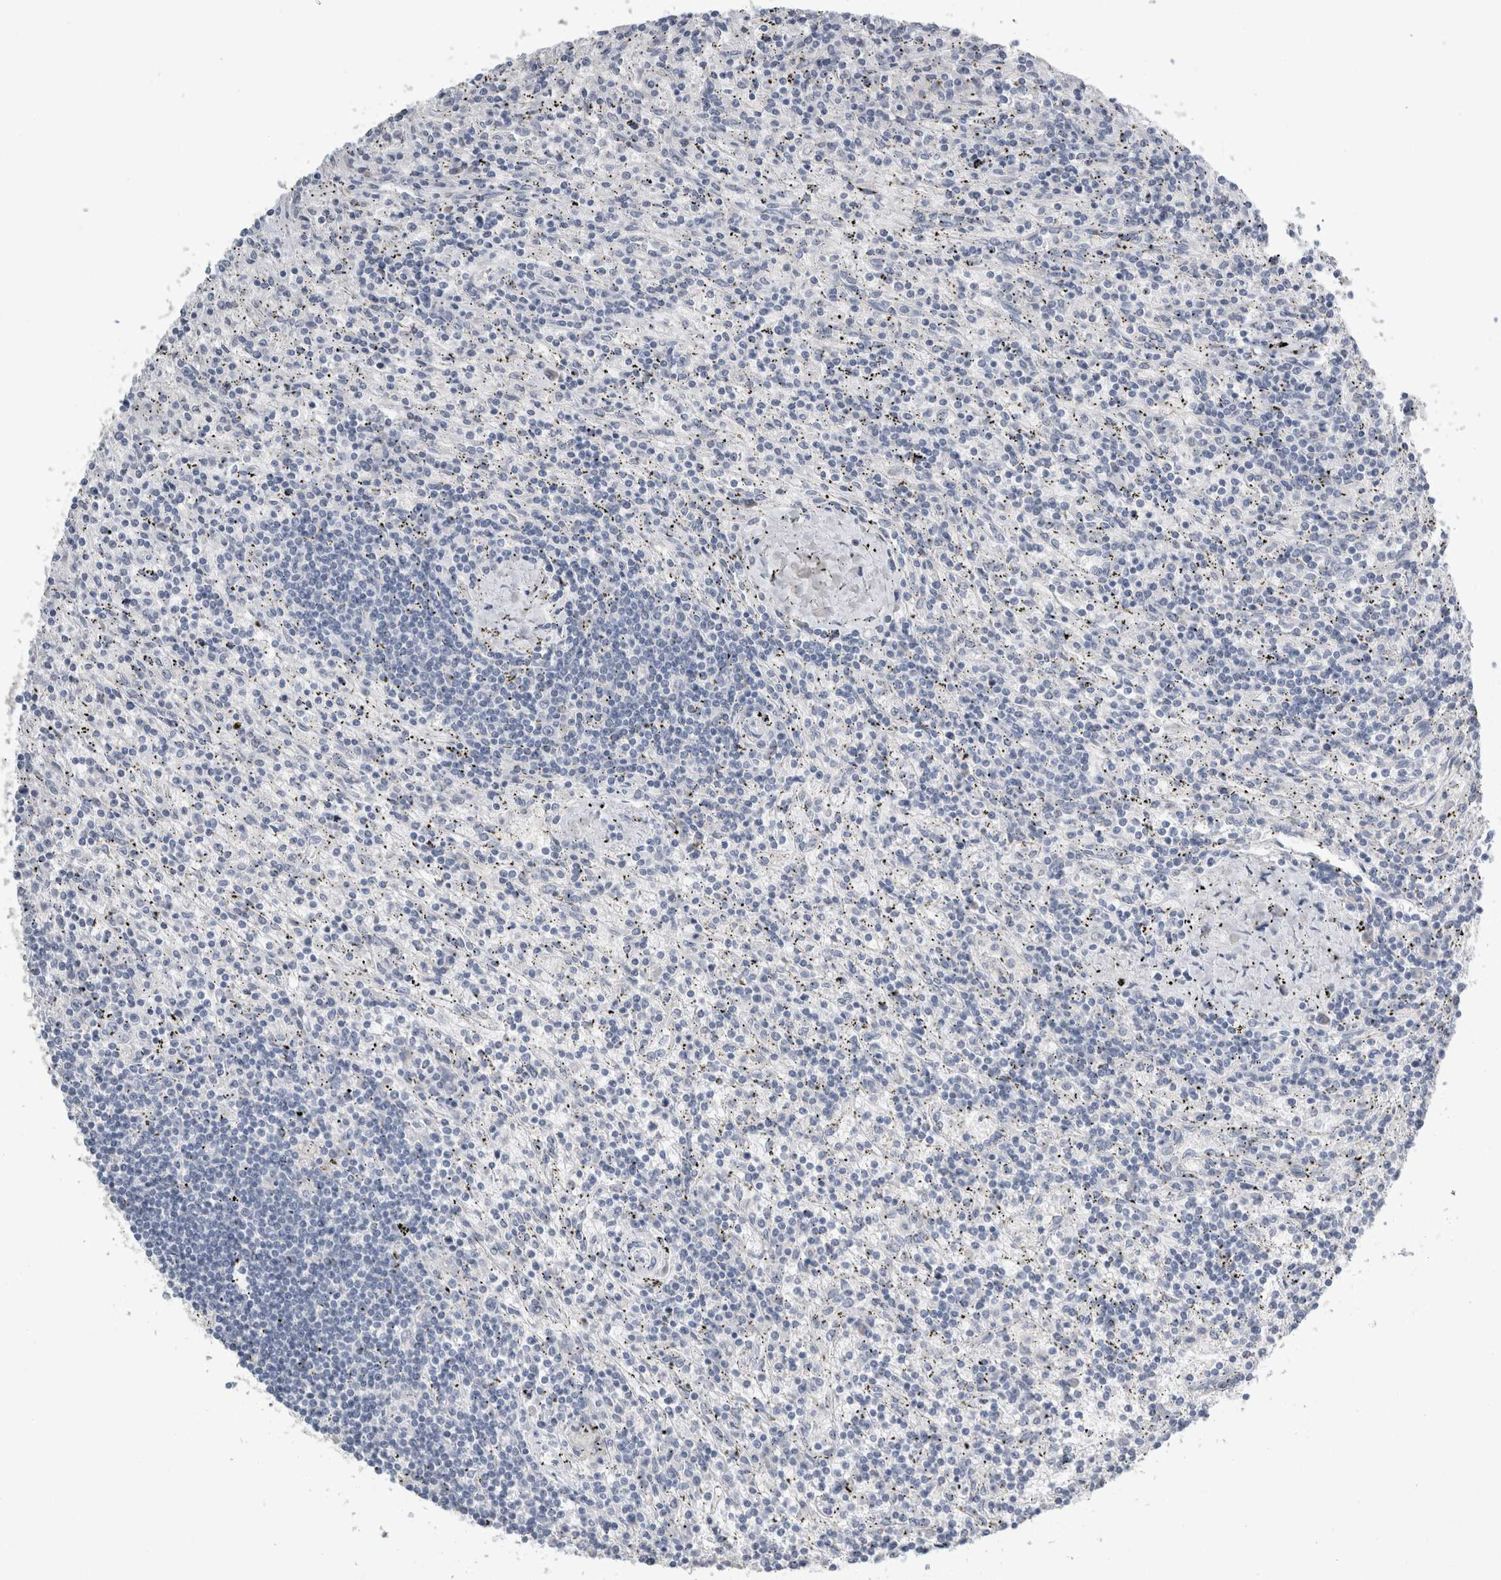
{"staining": {"intensity": "negative", "quantity": "none", "location": "none"}, "tissue": "lymphoma", "cell_type": "Tumor cells", "image_type": "cancer", "snomed": [{"axis": "morphology", "description": "Malignant lymphoma, non-Hodgkin's type, Low grade"}, {"axis": "topography", "description": "Spleen"}], "caption": "IHC photomicrograph of human lymphoma stained for a protein (brown), which reveals no staining in tumor cells.", "gene": "NEFM", "patient": {"sex": "male", "age": 76}}